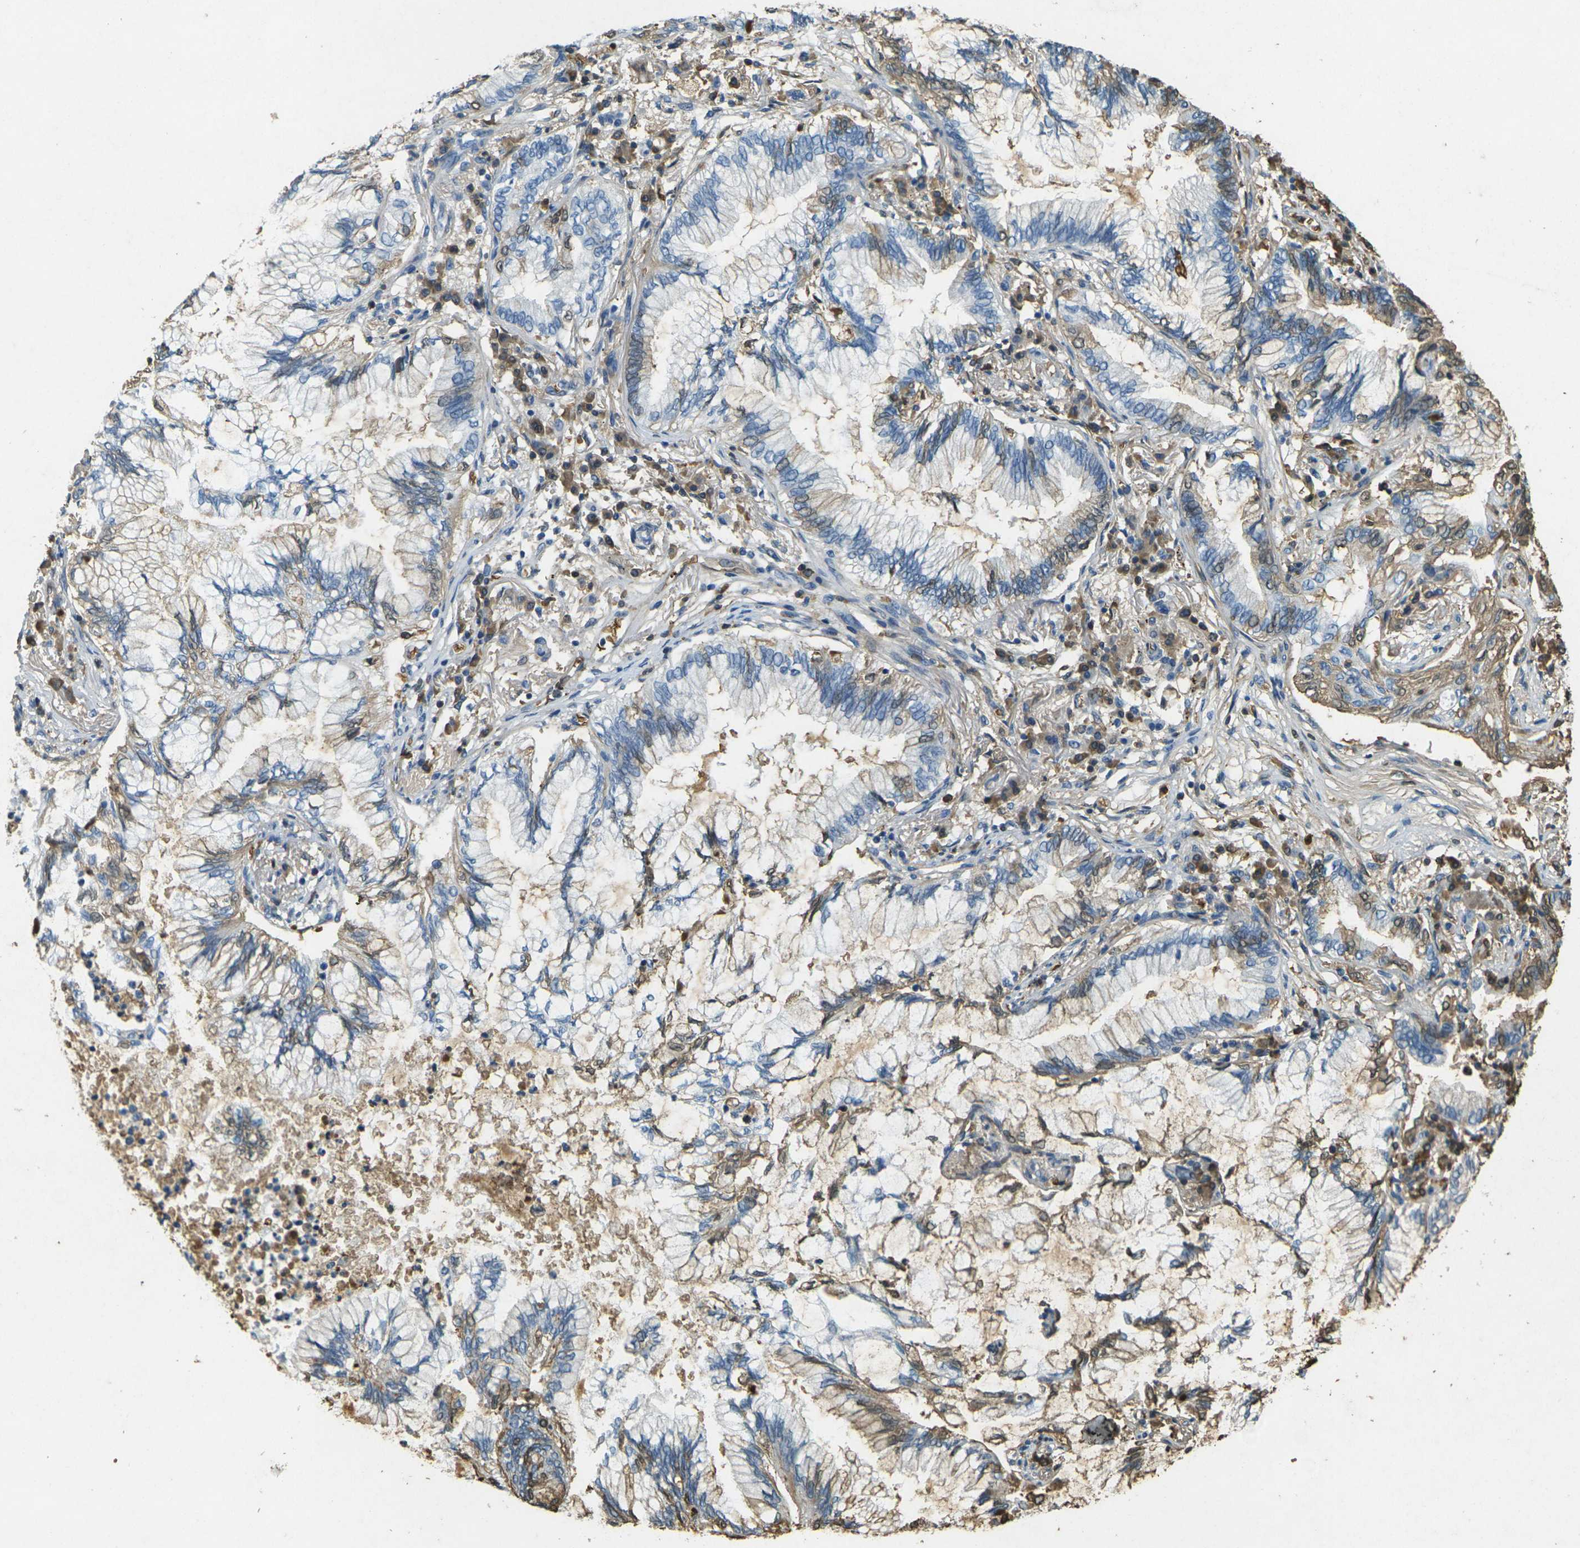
{"staining": {"intensity": "weak", "quantity": "25%-75%", "location": "cytoplasmic/membranous"}, "tissue": "lung cancer", "cell_type": "Tumor cells", "image_type": "cancer", "snomed": [{"axis": "morphology", "description": "Normal tissue, NOS"}, {"axis": "morphology", "description": "Adenocarcinoma, NOS"}, {"axis": "topography", "description": "Bronchus"}, {"axis": "topography", "description": "Lung"}], "caption": "Protein staining demonstrates weak cytoplasmic/membranous positivity in approximately 25%-75% of tumor cells in lung cancer.", "gene": "HBB", "patient": {"sex": "female", "age": 70}}